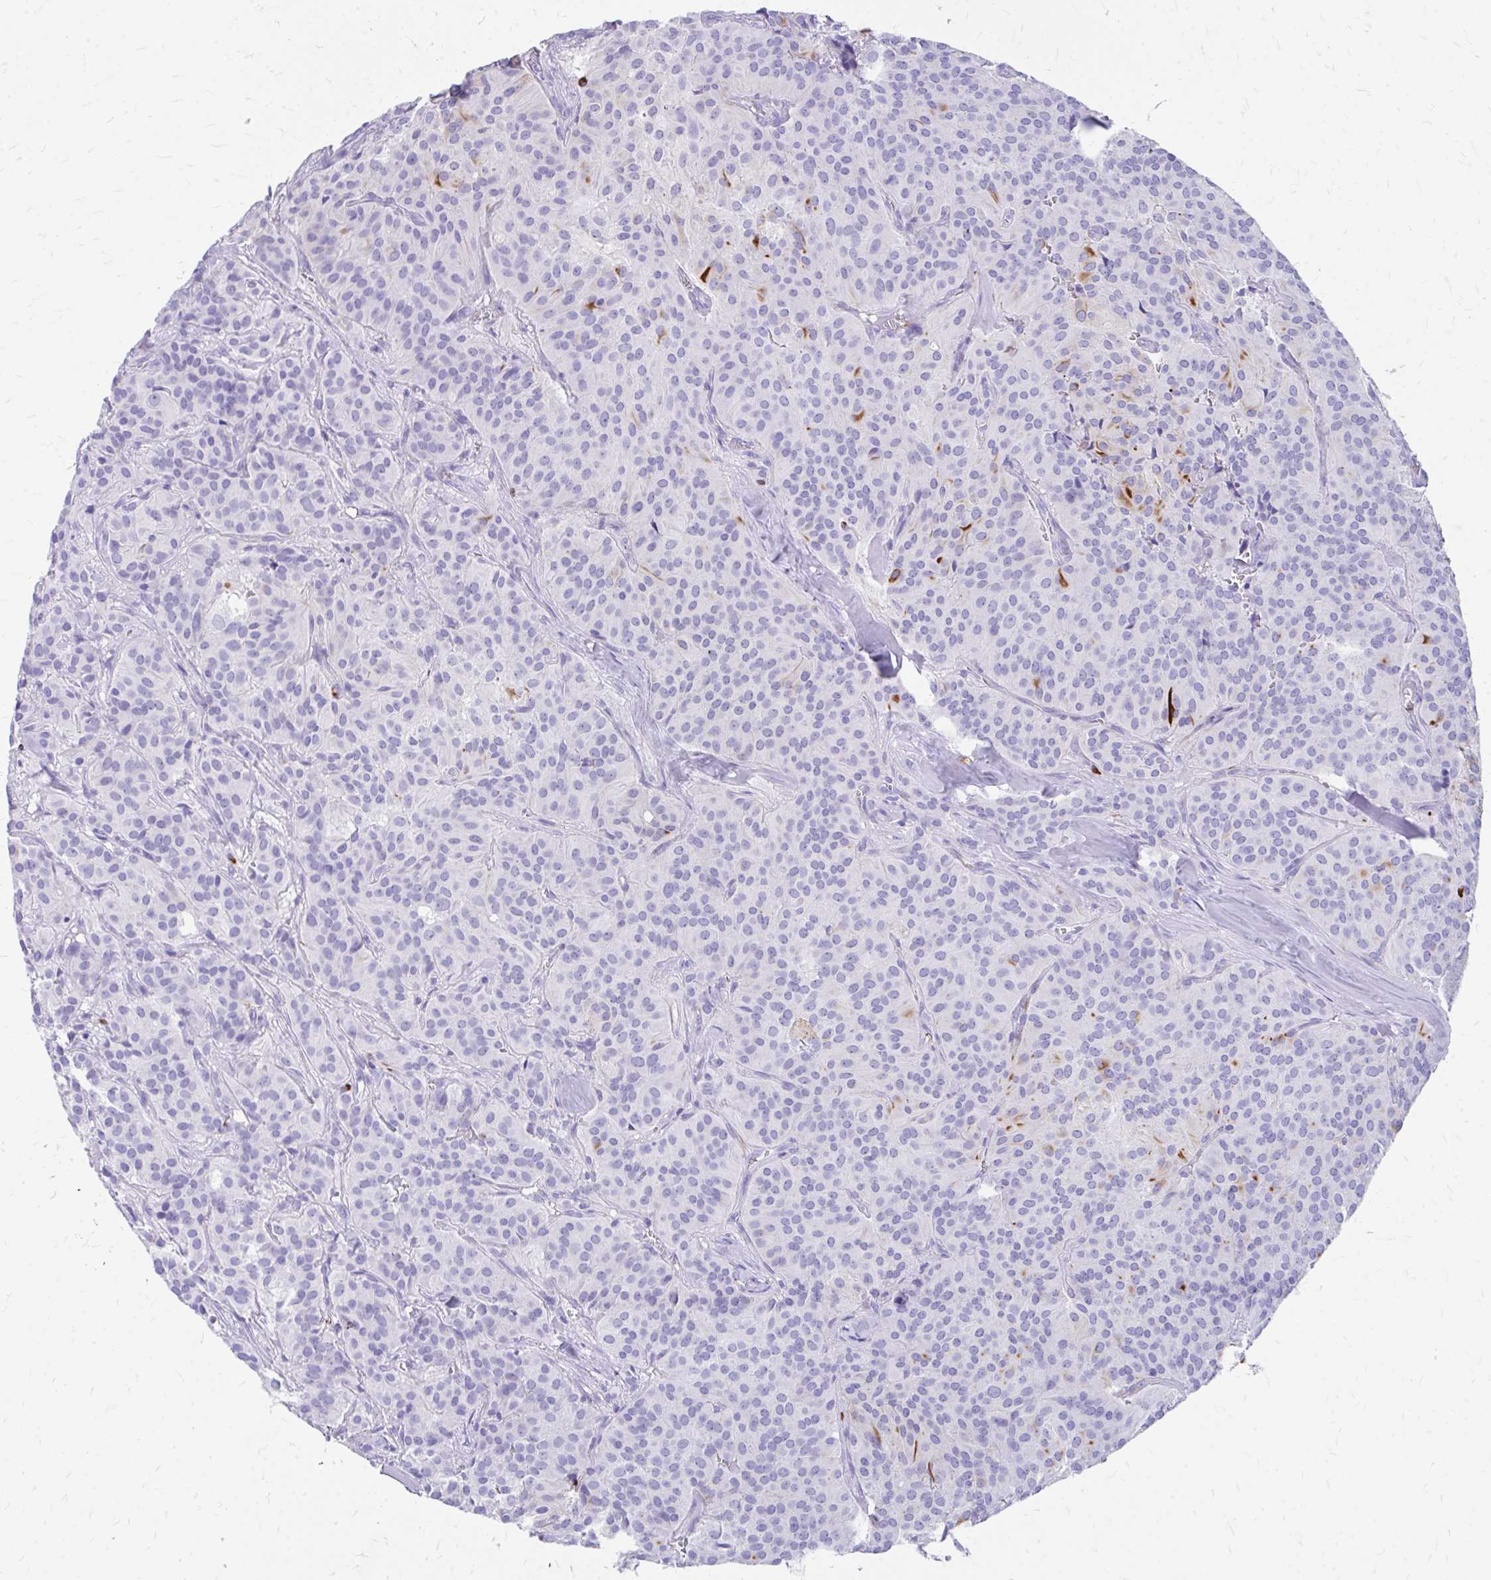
{"staining": {"intensity": "moderate", "quantity": "<25%", "location": "cytoplasmic/membranous"}, "tissue": "glioma", "cell_type": "Tumor cells", "image_type": "cancer", "snomed": [{"axis": "morphology", "description": "Glioma, malignant, Low grade"}, {"axis": "topography", "description": "Brain"}], "caption": "Protein expression analysis of glioma demonstrates moderate cytoplasmic/membranous expression in about <25% of tumor cells. Immunohistochemistry (ihc) stains the protein of interest in brown and the nuclei are stained blue.", "gene": "ZNF699", "patient": {"sex": "male", "age": 42}}